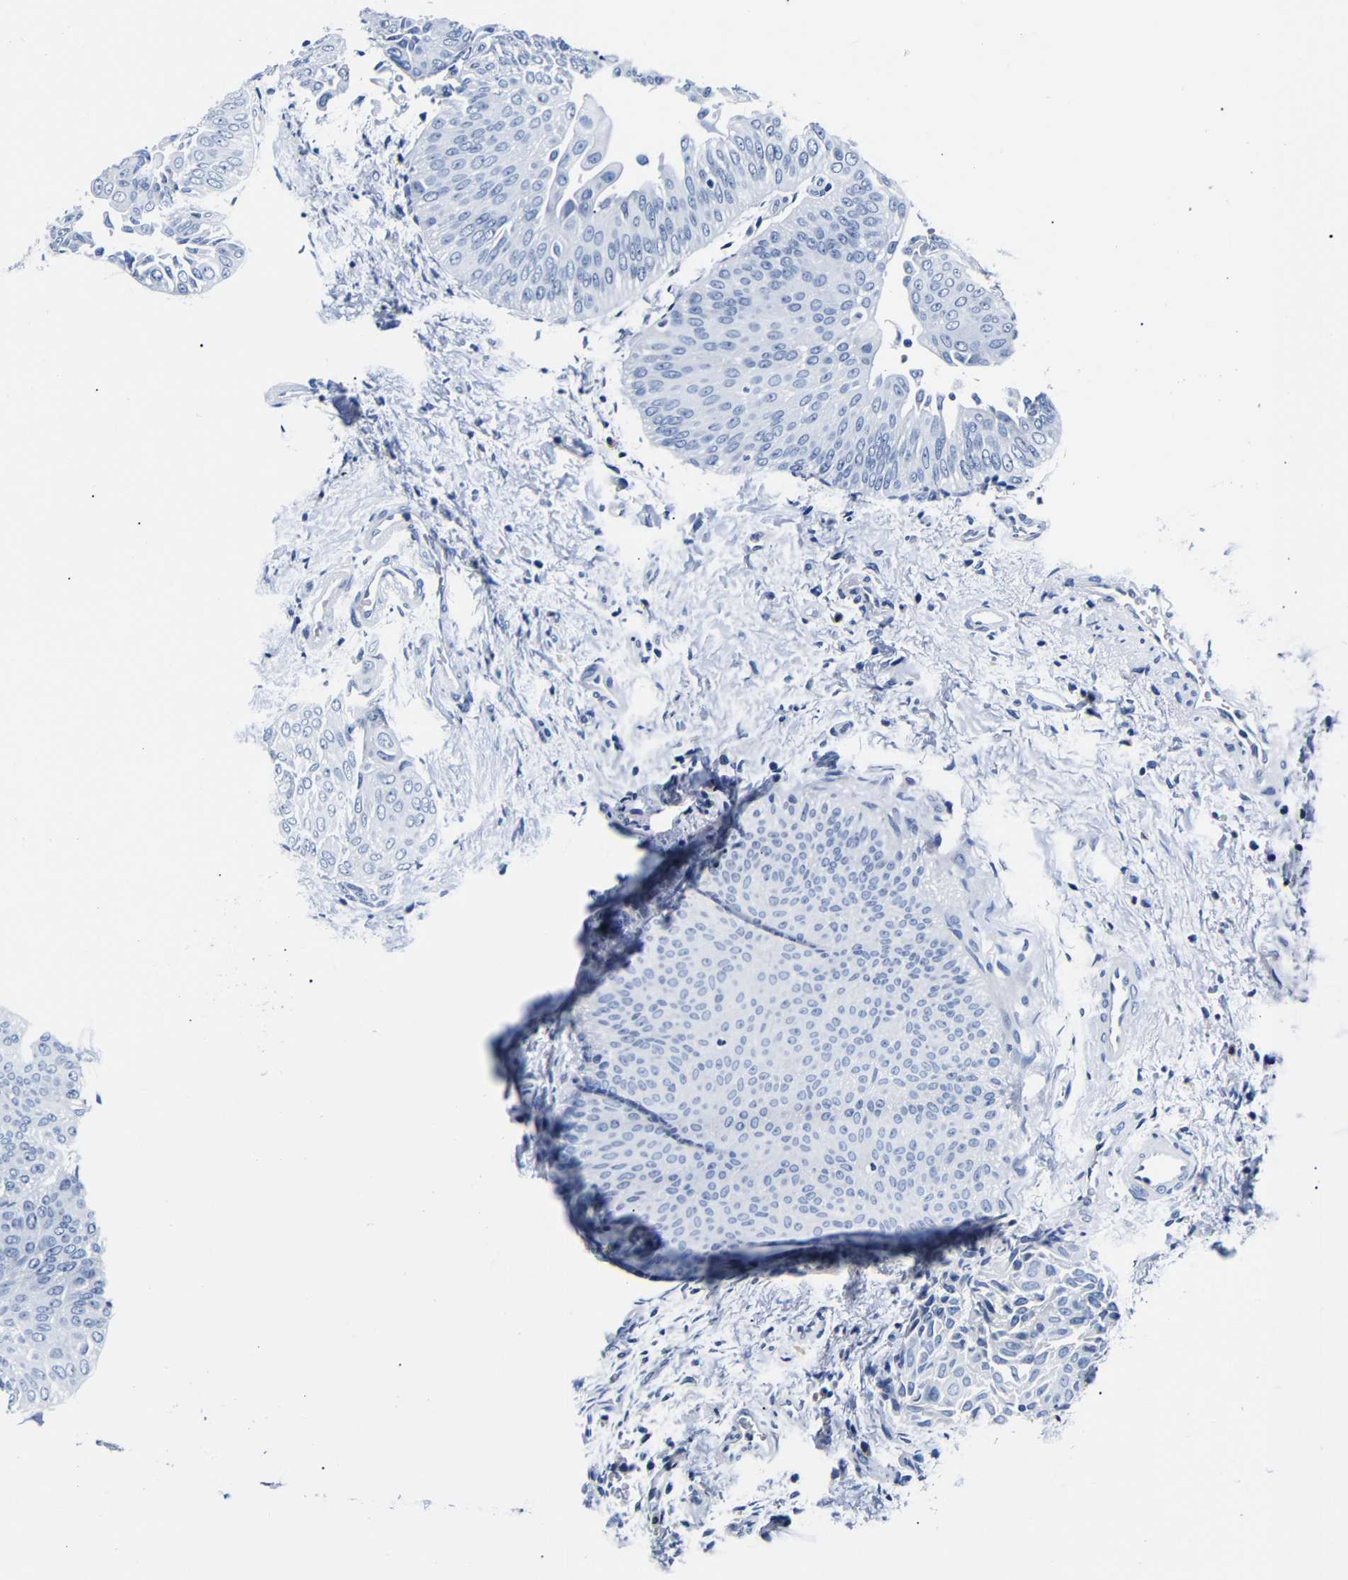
{"staining": {"intensity": "negative", "quantity": "none", "location": "none"}, "tissue": "urothelial cancer", "cell_type": "Tumor cells", "image_type": "cancer", "snomed": [{"axis": "morphology", "description": "Urothelial carcinoma, Low grade"}, {"axis": "topography", "description": "Urinary bladder"}], "caption": "This is an immunohistochemistry (IHC) image of human low-grade urothelial carcinoma. There is no expression in tumor cells.", "gene": "GAP43", "patient": {"sex": "female", "age": 60}}